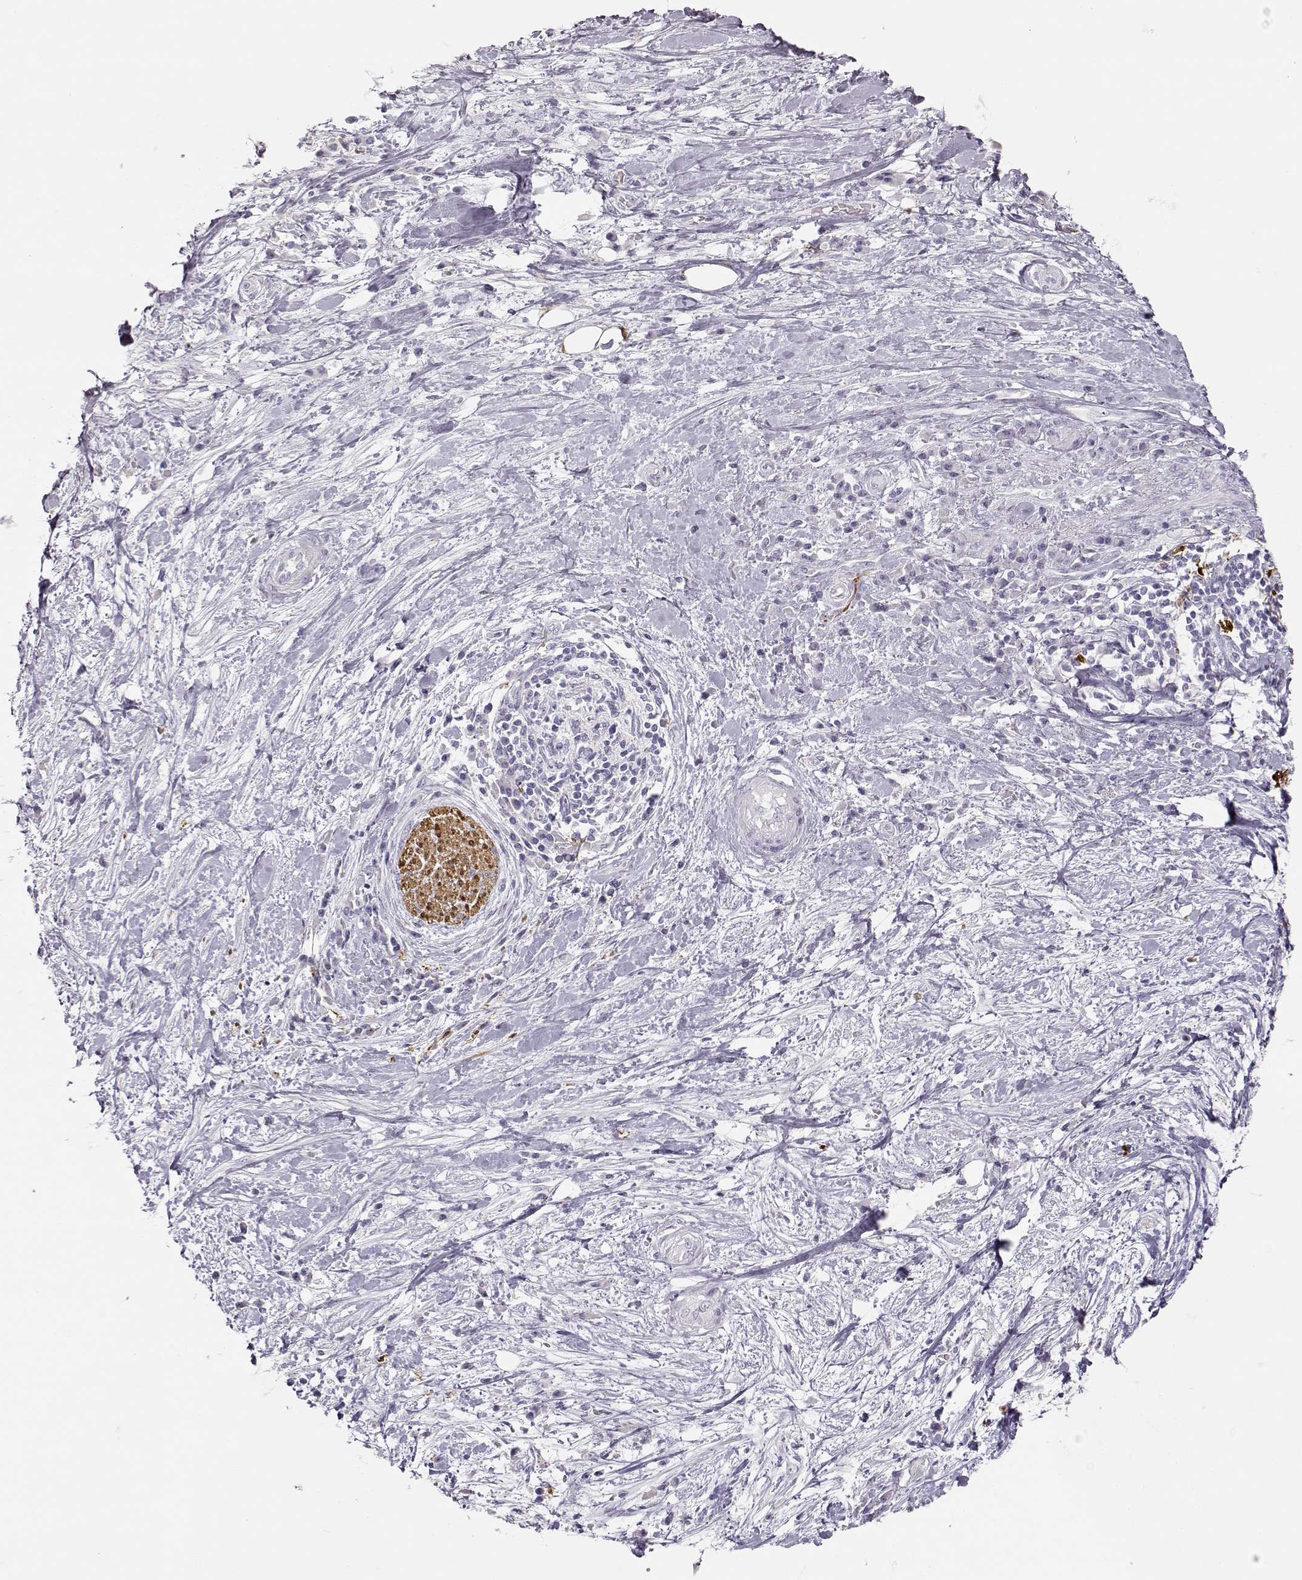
{"staining": {"intensity": "moderate", "quantity": "<25%", "location": "cytoplasmic/membranous"}, "tissue": "liver cancer", "cell_type": "Tumor cells", "image_type": "cancer", "snomed": [{"axis": "morphology", "description": "Cholangiocarcinoma"}, {"axis": "topography", "description": "Liver"}], "caption": "Immunohistochemistry of liver cholangiocarcinoma demonstrates low levels of moderate cytoplasmic/membranous positivity in approximately <25% of tumor cells.", "gene": "S100B", "patient": {"sex": "female", "age": 73}}